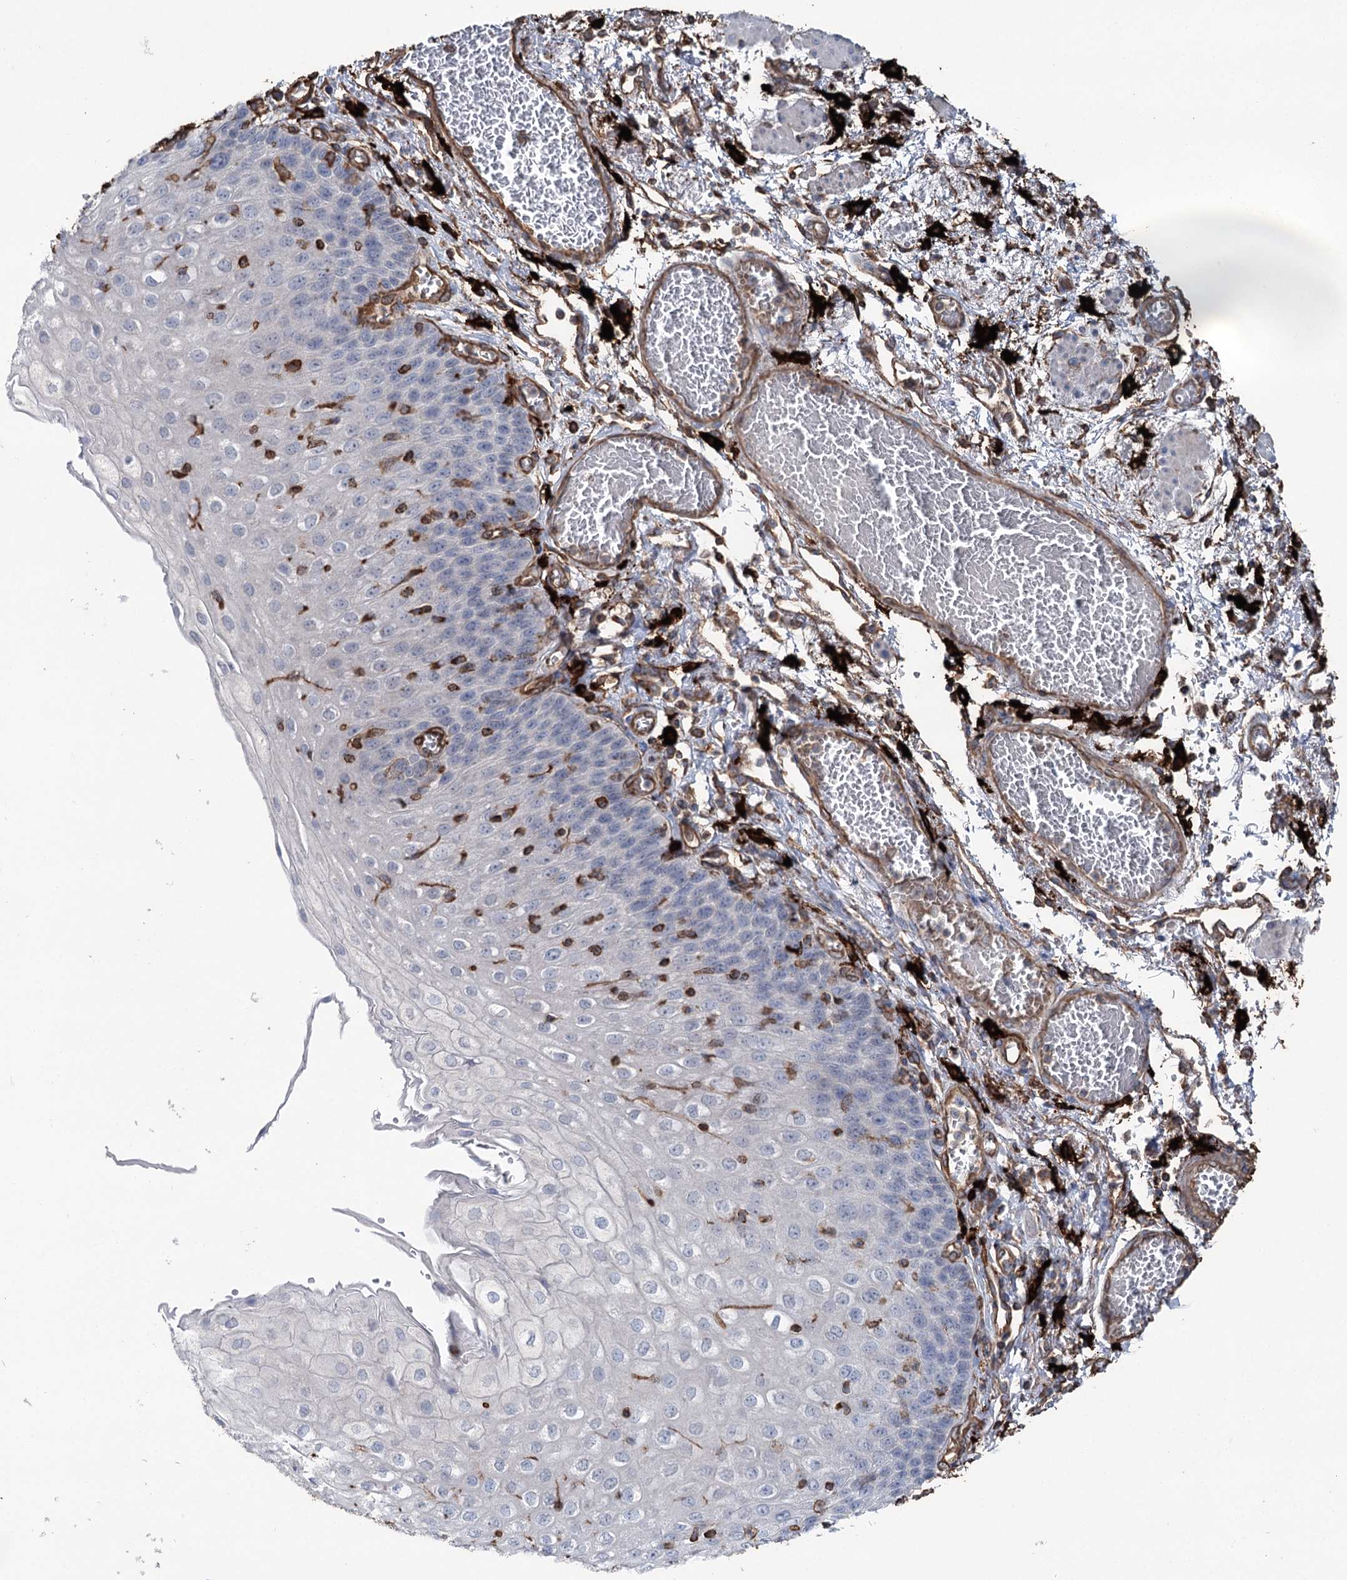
{"staining": {"intensity": "negative", "quantity": "none", "location": "none"}, "tissue": "esophagus", "cell_type": "Squamous epithelial cells", "image_type": "normal", "snomed": [{"axis": "morphology", "description": "Normal tissue, NOS"}, {"axis": "topography", "description": "Esophagus"}], "caption": "This is an immunohistochemistry (IHC) micrograph of unremarkable human esophagus. There is no expression in squamous epithelial cells.", "gene": "CLEC4M", "patient": {"sex": "male", "age": 81}}